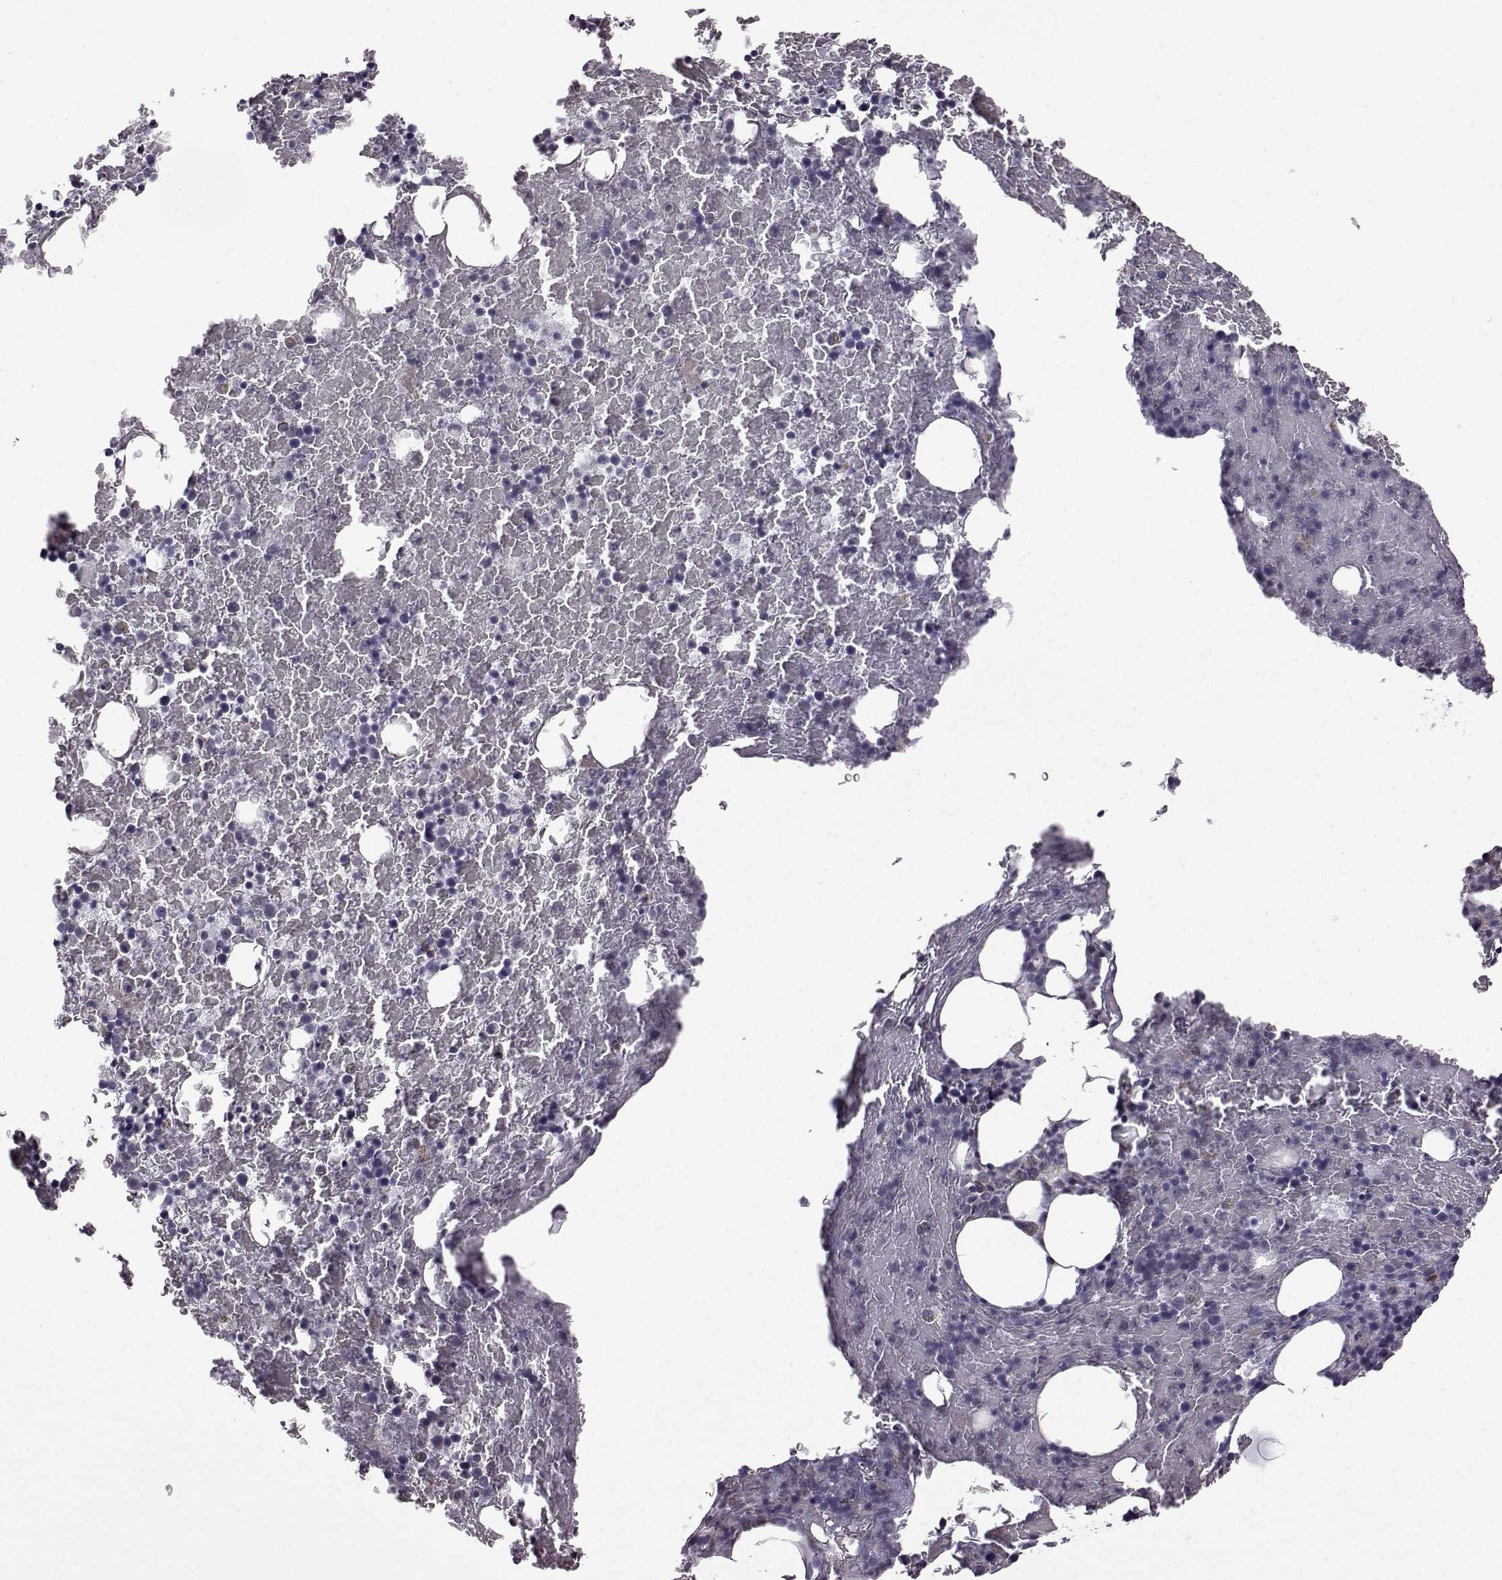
{"staining": {"intensity": "negative", "quantity": "none", "location": "none"}, "tissue": "bone marrow", "cell_type": "Hematopoietic cells", "image_type": "normal", "snomed": [{"axis": "morphology", "description": "Normal tissue, NOS"}, {"axis": "topography", "description": "Bone marrow"}], "caption": "Bone marrow was stained to show a protein in brown. There is no significant expression in hematopoietic cells. The staining is performed using DAB (3,3'-diaminobenzidine) brown chromogen with nuclei counter-stained in using hematoxylin.", "gene": "SYNPO2", "patient": {"sex": "male", "age": 72}}